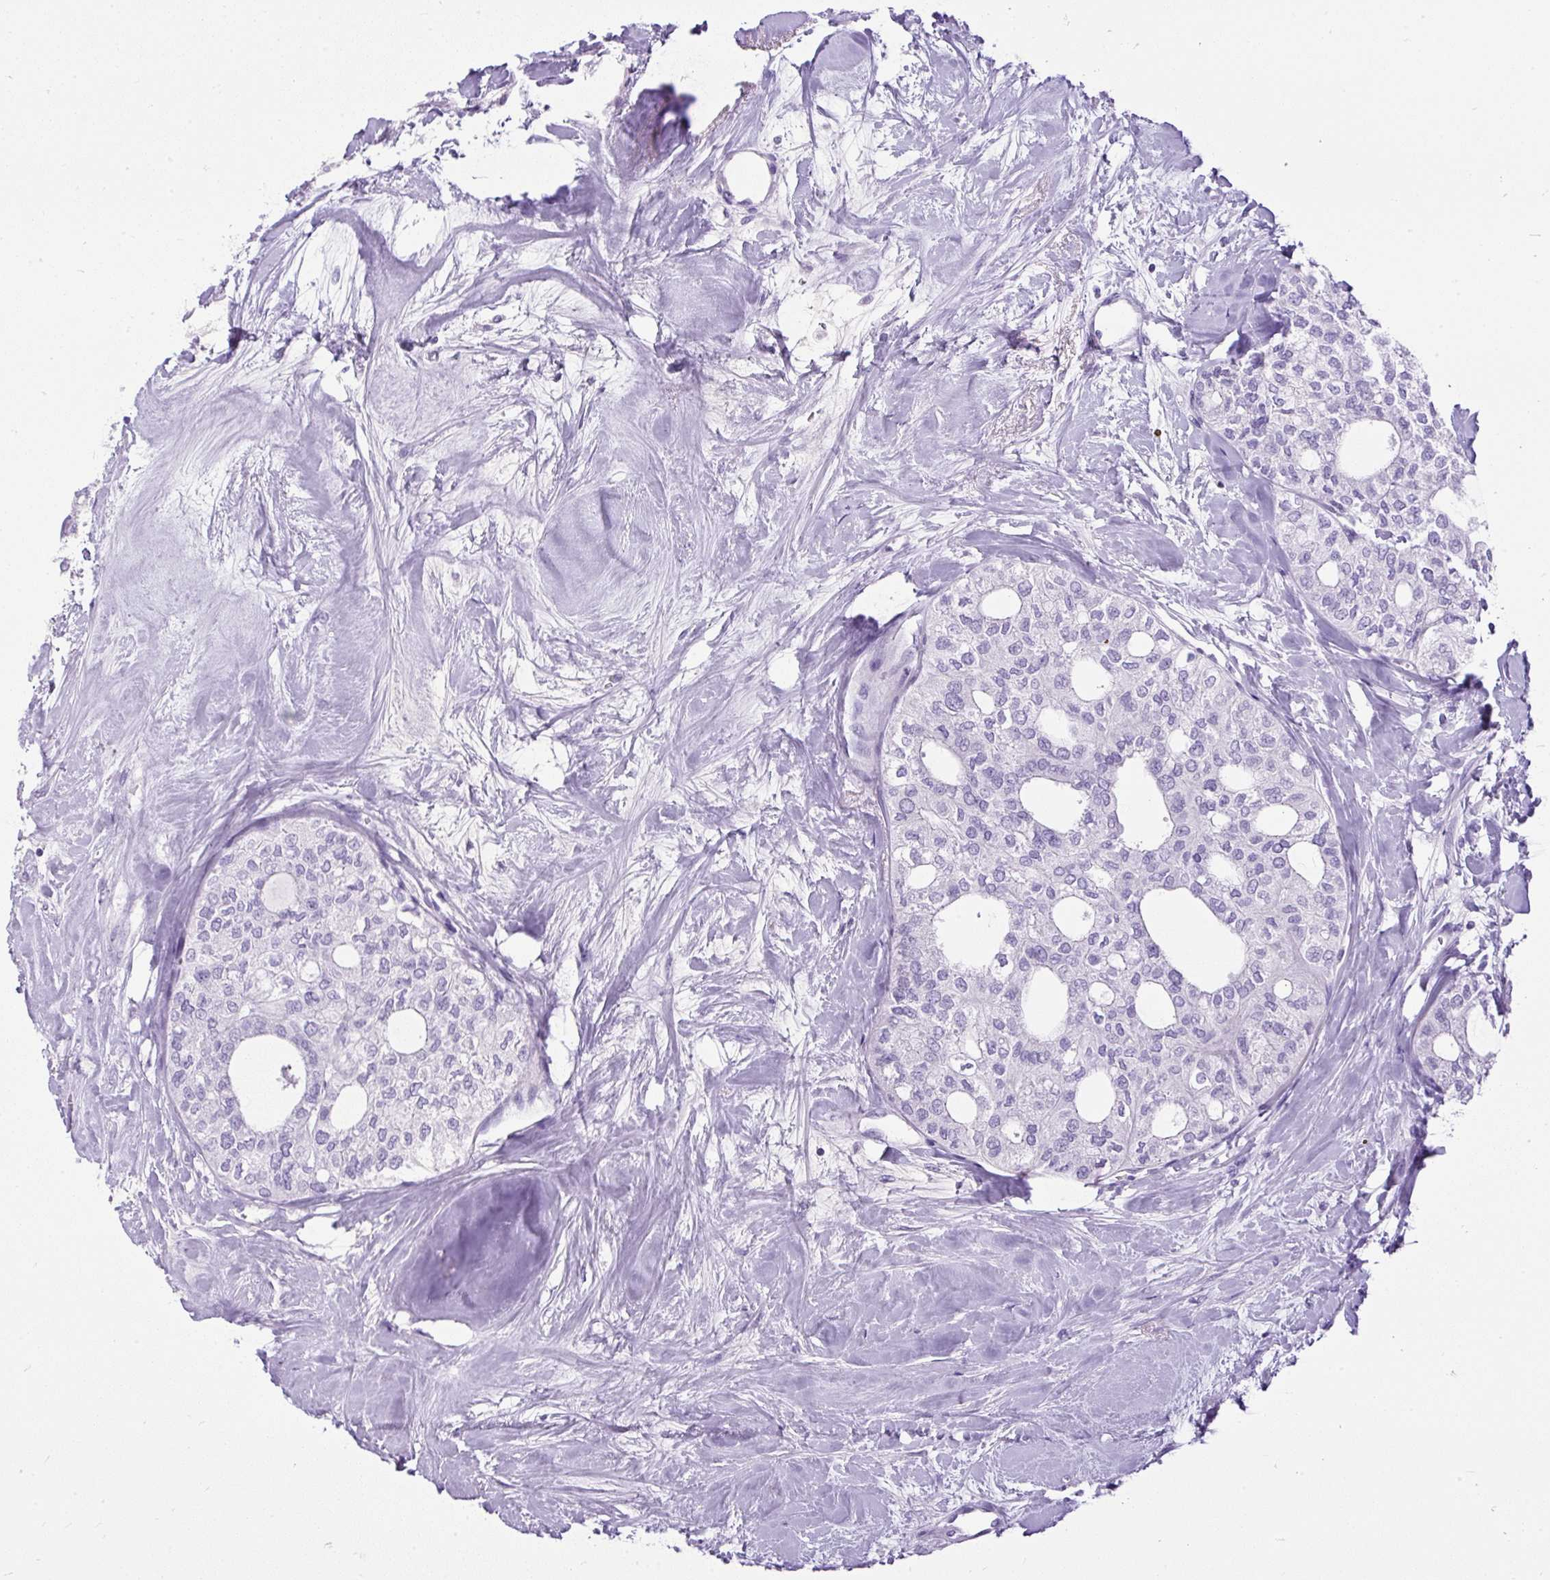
{"staining": {"intensity": "negative", "quantity": "none", "location": "none"}, "tissue": "thyroid cancer", "cell_type": "Tumor cells", "image_type": "cancer", "snomed": [{"axis": "morphology", "description": "Follicular adenoma carcinoma, NOS"}, {"axis": "topography", "description": "Thyroid gland"}], "caption": "DAB immunohistochemical staining of thyroid cancer shows no significant expression in tumor cells.", "gene": "UPP1", "patient": {"sex": "male", "age": 75}}